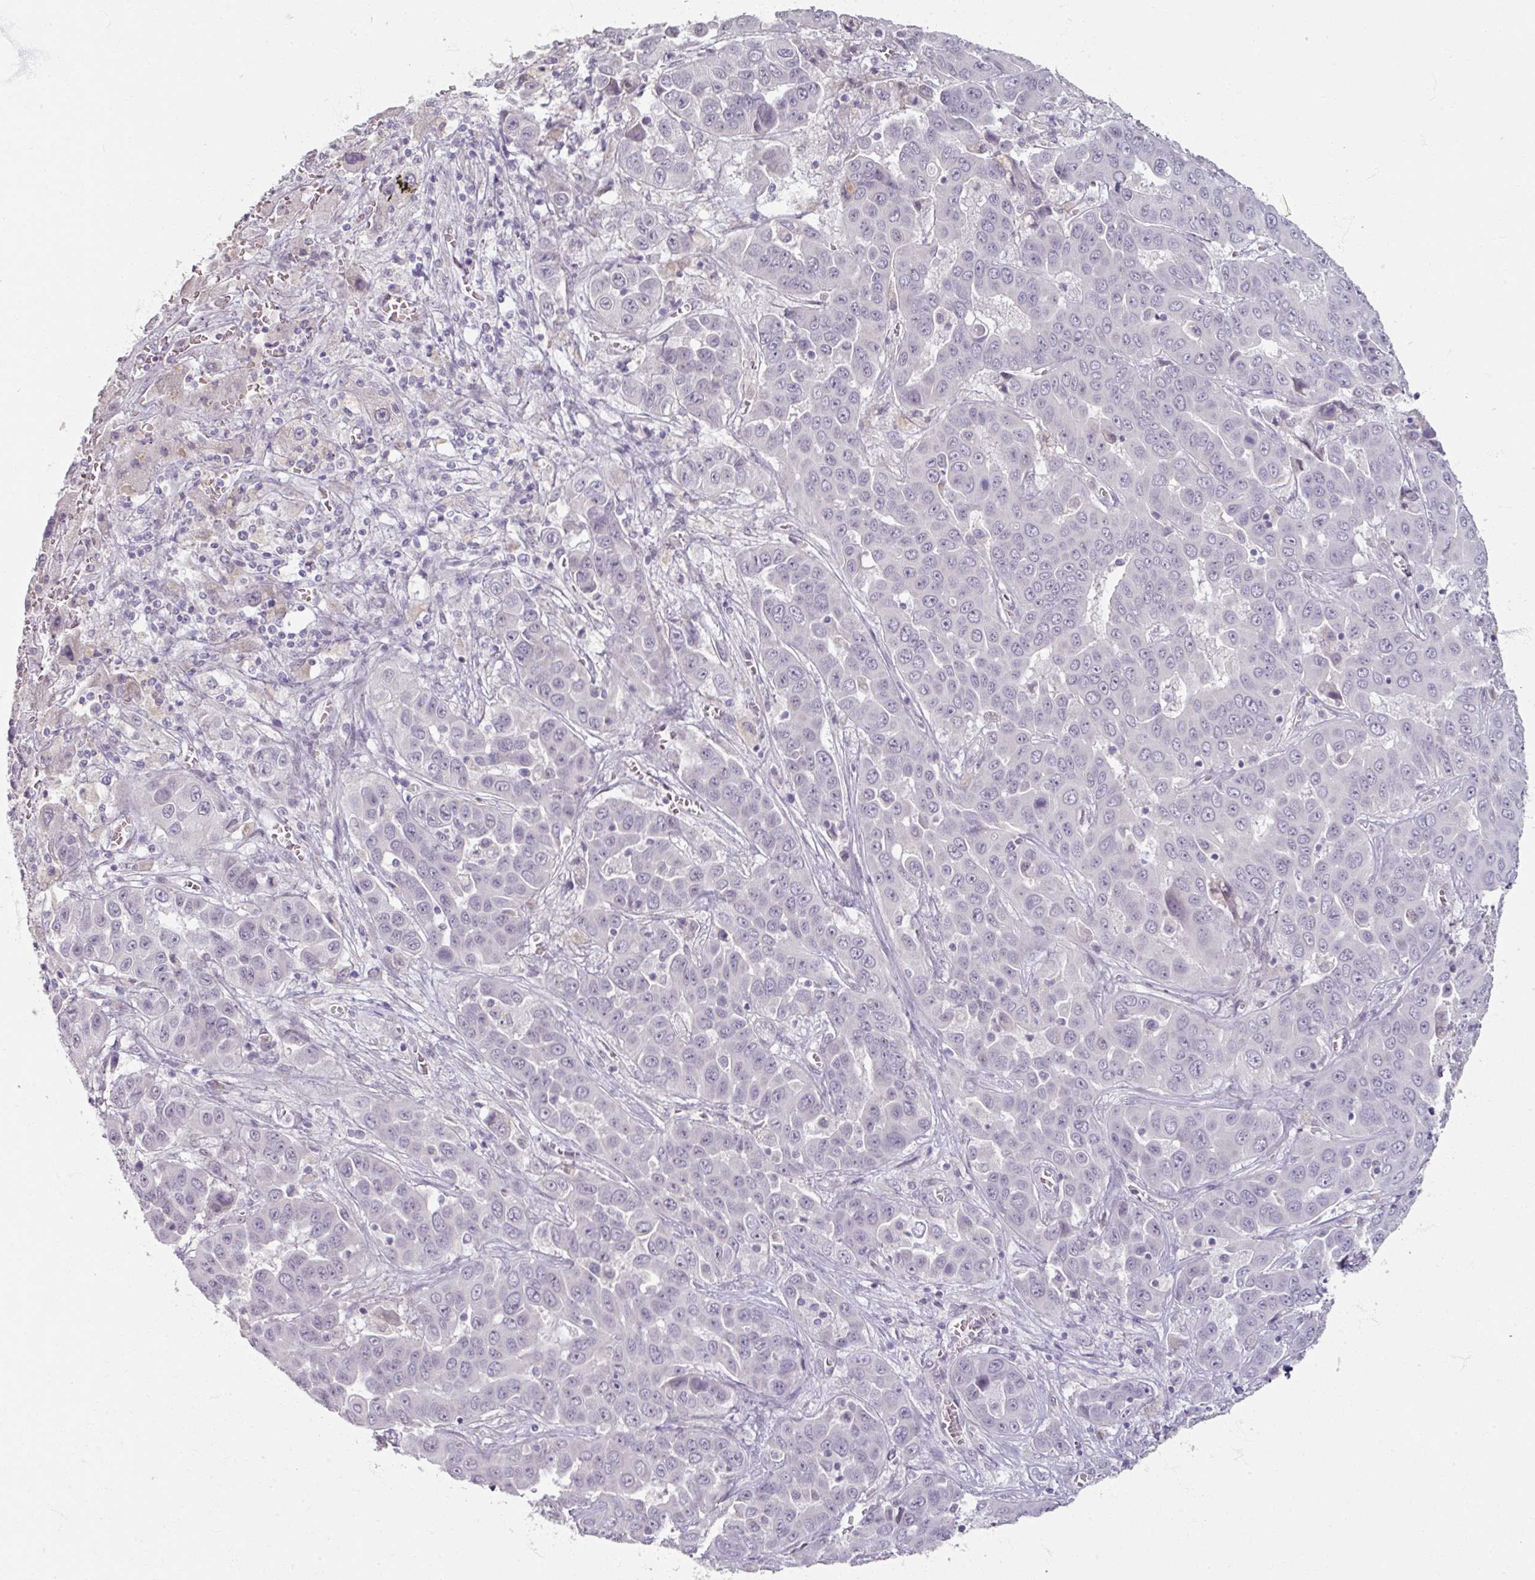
{"staining": {"intensity": "negative", "quantity": "none", "location": "none"}, "tissue": "liver cancer", "cell_type": "Tumor cells", "image_type": "cancer", "snomed": [{"axis": "morphology", "description": "Cholangiocarcinoma"}, {"axis": "topography", "description": "Liver"}], "caption": "The micrograph exhibits no staining of tumor cells in cholangiocarcinoma (liver). (DAB (3,3'-diaminobenzidine) immunohistochemistry, high magnification).", "gene": "SOX11", "patient": {"sex": "female", "age": 52}}